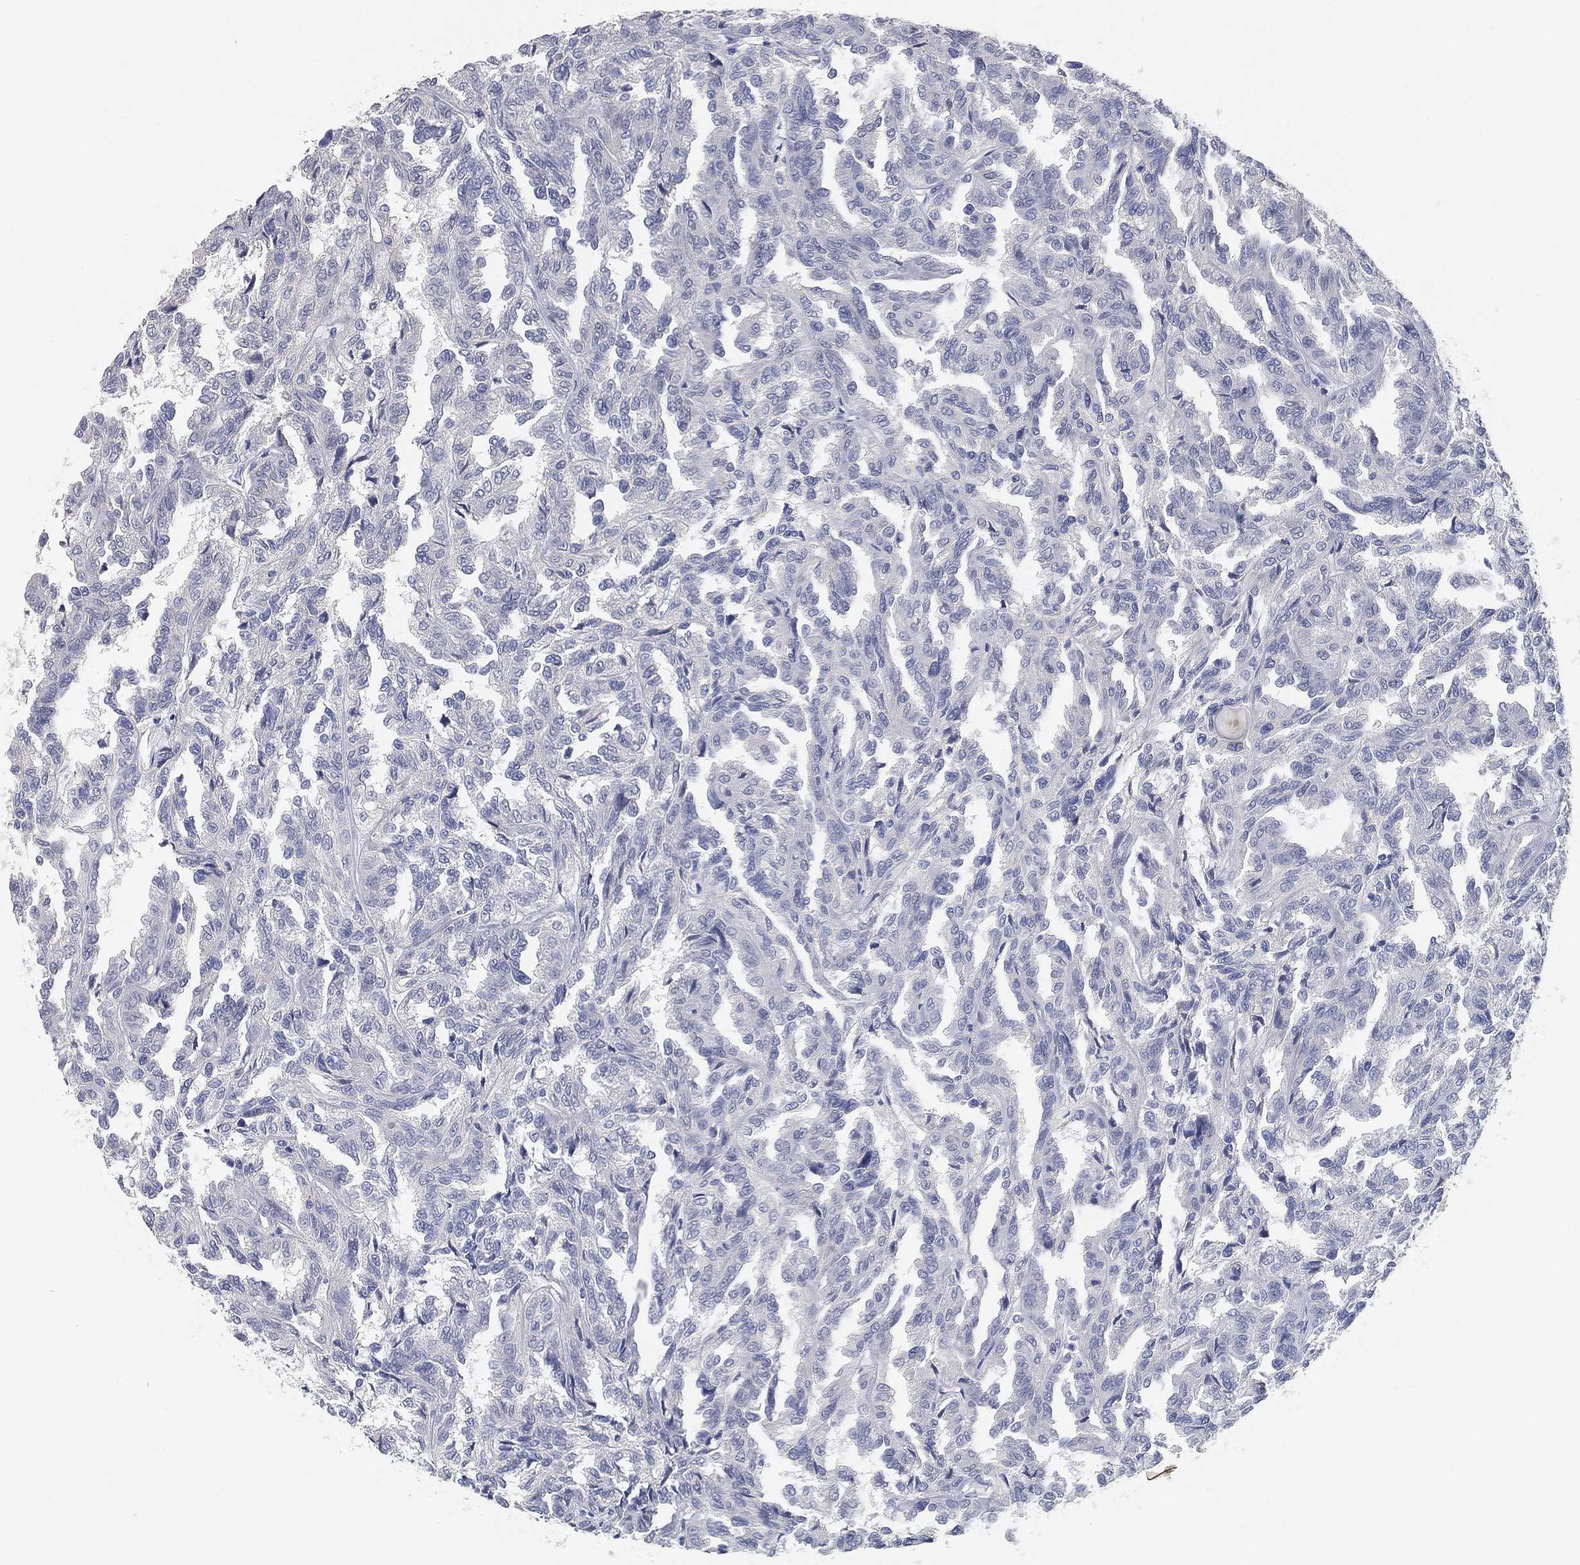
{"staining": {"intensity": "negative", "quantity": "none", "location": "none"}, "tissue": "renal cancer", "cell_type": "Tumor cells", "image_type": "cancer", "snomed": [{"axis": "morphology", "description": "Adenocarcinoma, NOS"}, {"axis": "topography", "description": "Kidney"}], "caption": "This is an immunohistochemistry (IHC) image of renal cancer (adenocarcinoma). There is no expression in tumor cells.", "gene": "GPR61", "patient": {"sex": "male", "age": 79}}